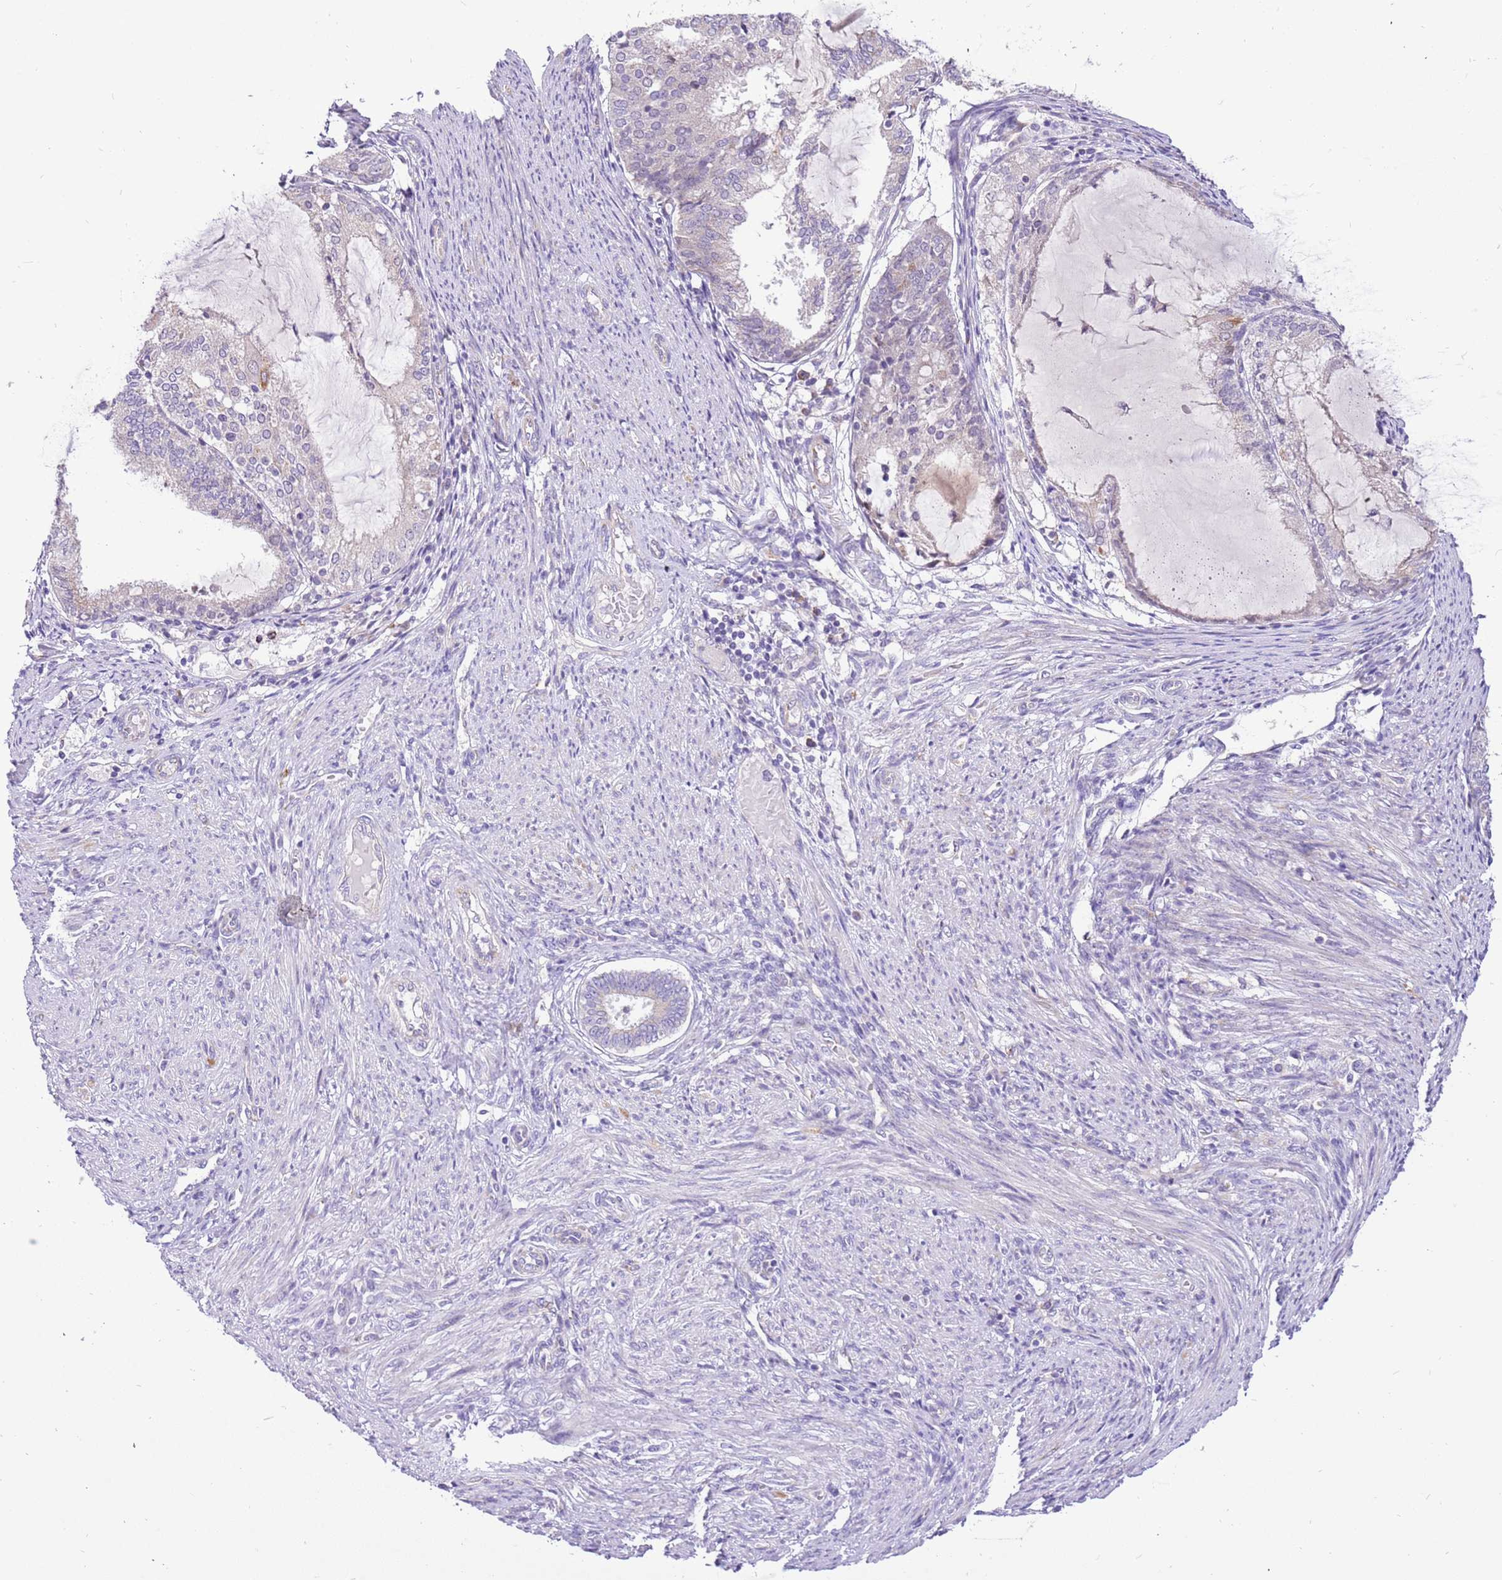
{"staining": {"intensity": "weak", "quantity": "<25%", "location": "cytoplasmic/membranous"}, "tissue": "endometrial cancer", "cell_type": "Tumor cells", "image_type": "cancer", "snomed": [{"axis": "morphology", "description": "Adenocarcinoma, NOS"}, {"axis": "topography", "description": "Endometrium"}], "caption": "Immunohistochemistry (IHC) histopathology image of neoplastic tissue: human endometrial cancer (adenocarcinoma) stained with DAB (3,3'-diaminobenzidine) reveals no significant protein expression in tumor cells. (DAB (3,3'-diaminobenzidine) IHC, high magnification).", "gene": "COX17", "patient": {"sex": "female", "age": 81}}